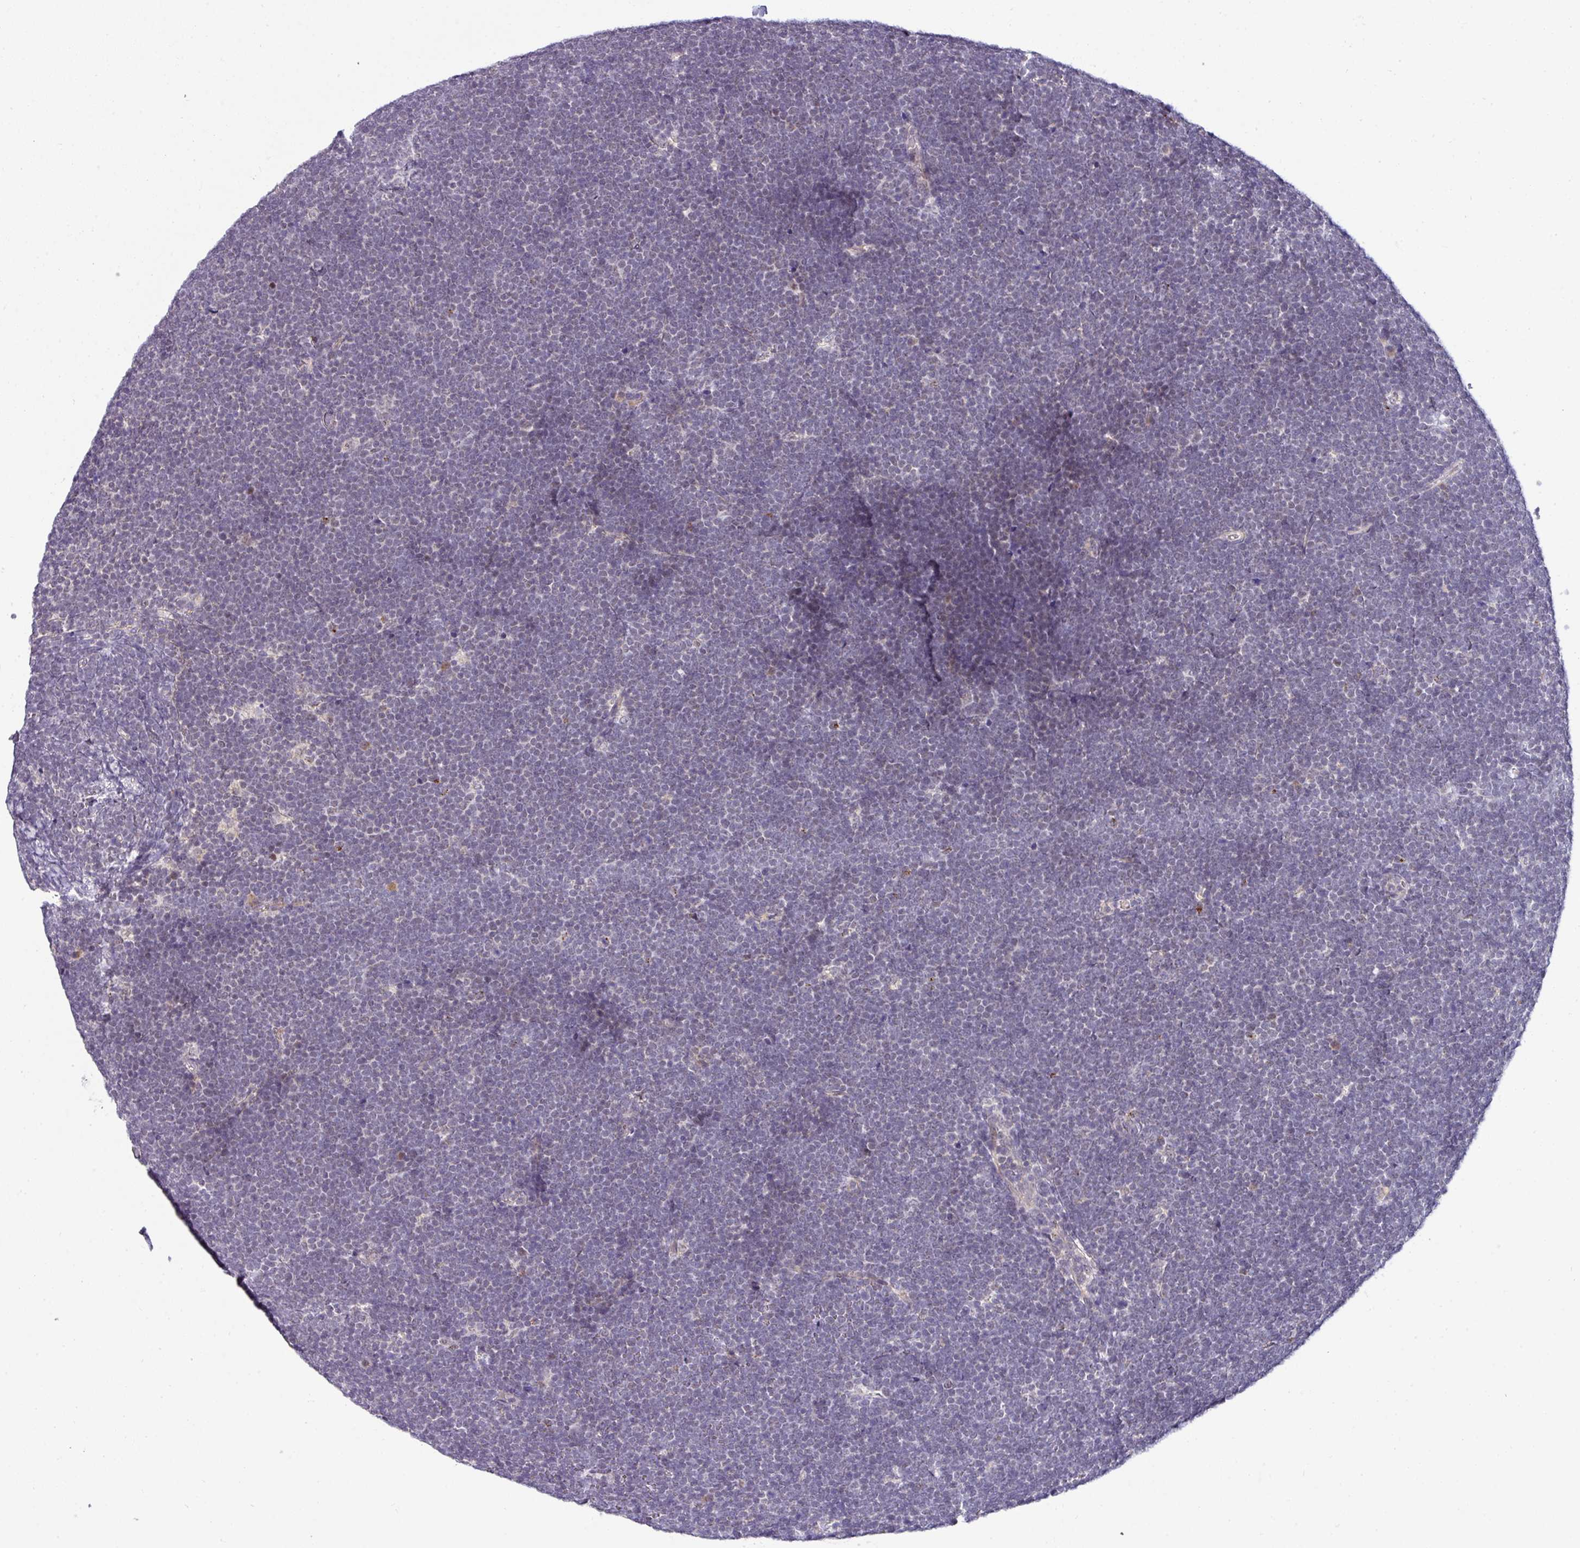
{"staining": {"intensity": "negative", "quantity": "none", "location": "none"}, "tissue": "lymphoma", "cell_type": "Tumor cells", "image_type": "cancer", "snomed": [{"axis": "morphology", "description": "Malignant lymphoma, non-Hodgkin's type, High grade"}, {"axis": "topography", "description": "Lymph node"}], "caption": "Human high-grade malignant lymphoma, non-Hodgkin's type stained for a protein using IHC demonstrates no expression in tumor cells.", "gene": "NAPSA", "patient": {"sex": "male", "age": 13}}